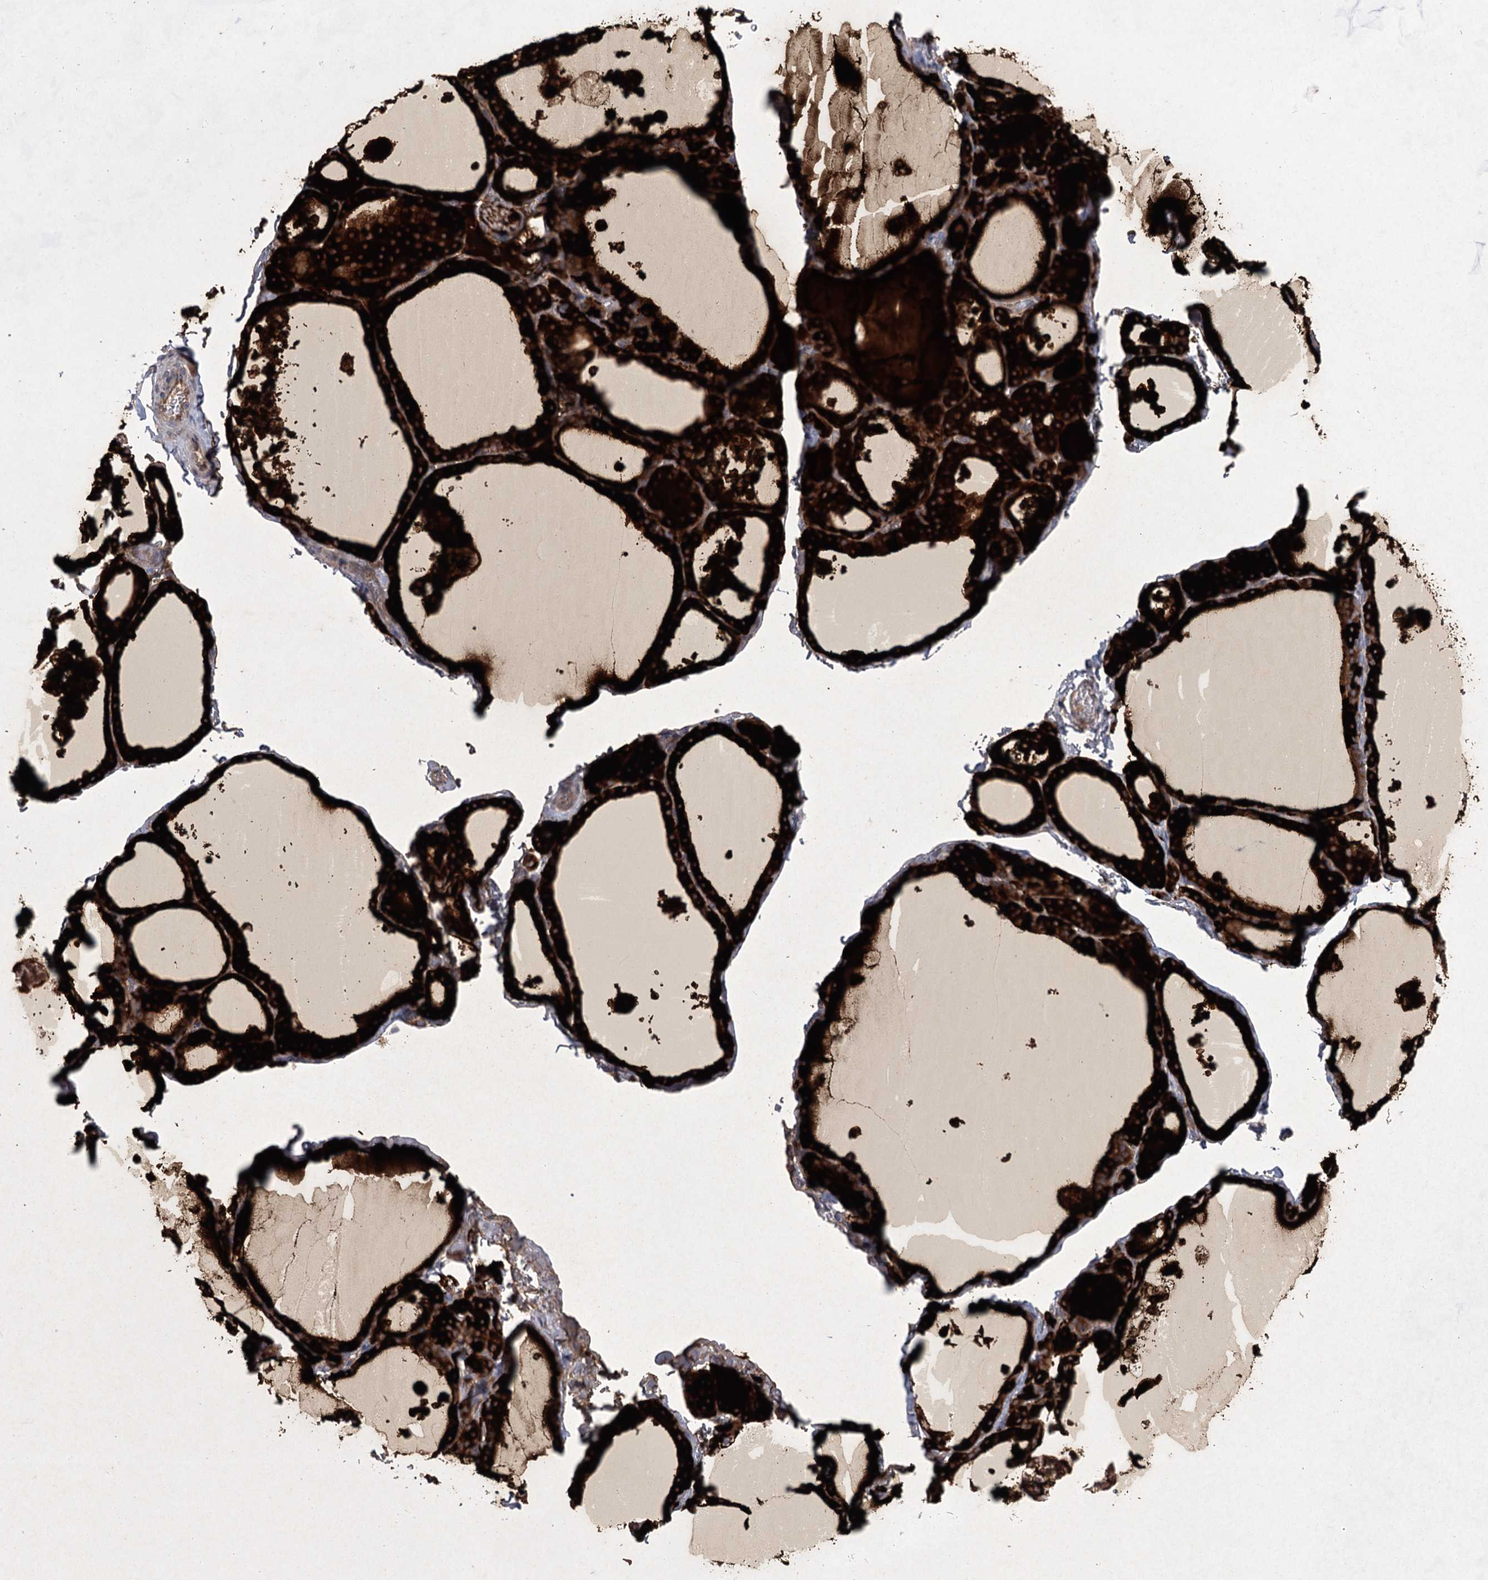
{"staining": {"intensity": "strong", "quantity": ">75%", "location": "cytoplasmic/membranous"}, "tissue": "thyroid gland", "cell_type": "Glandular cells", "image_type": "normal", "snomed": [{"axis": "morphology", "description": "Normal tissue, NOS"}, {"axis": "topography", "description": "Thyroid gland"}], "caption": "High-power microscopy captured an immunohistochemistry image of normal thyroid gland, revealing strong cytoplasmic/membranous staining in approximately >75% of glandular cells.", "gene": "EIF3A", "patient": {"sex": "male", "age": 56}}